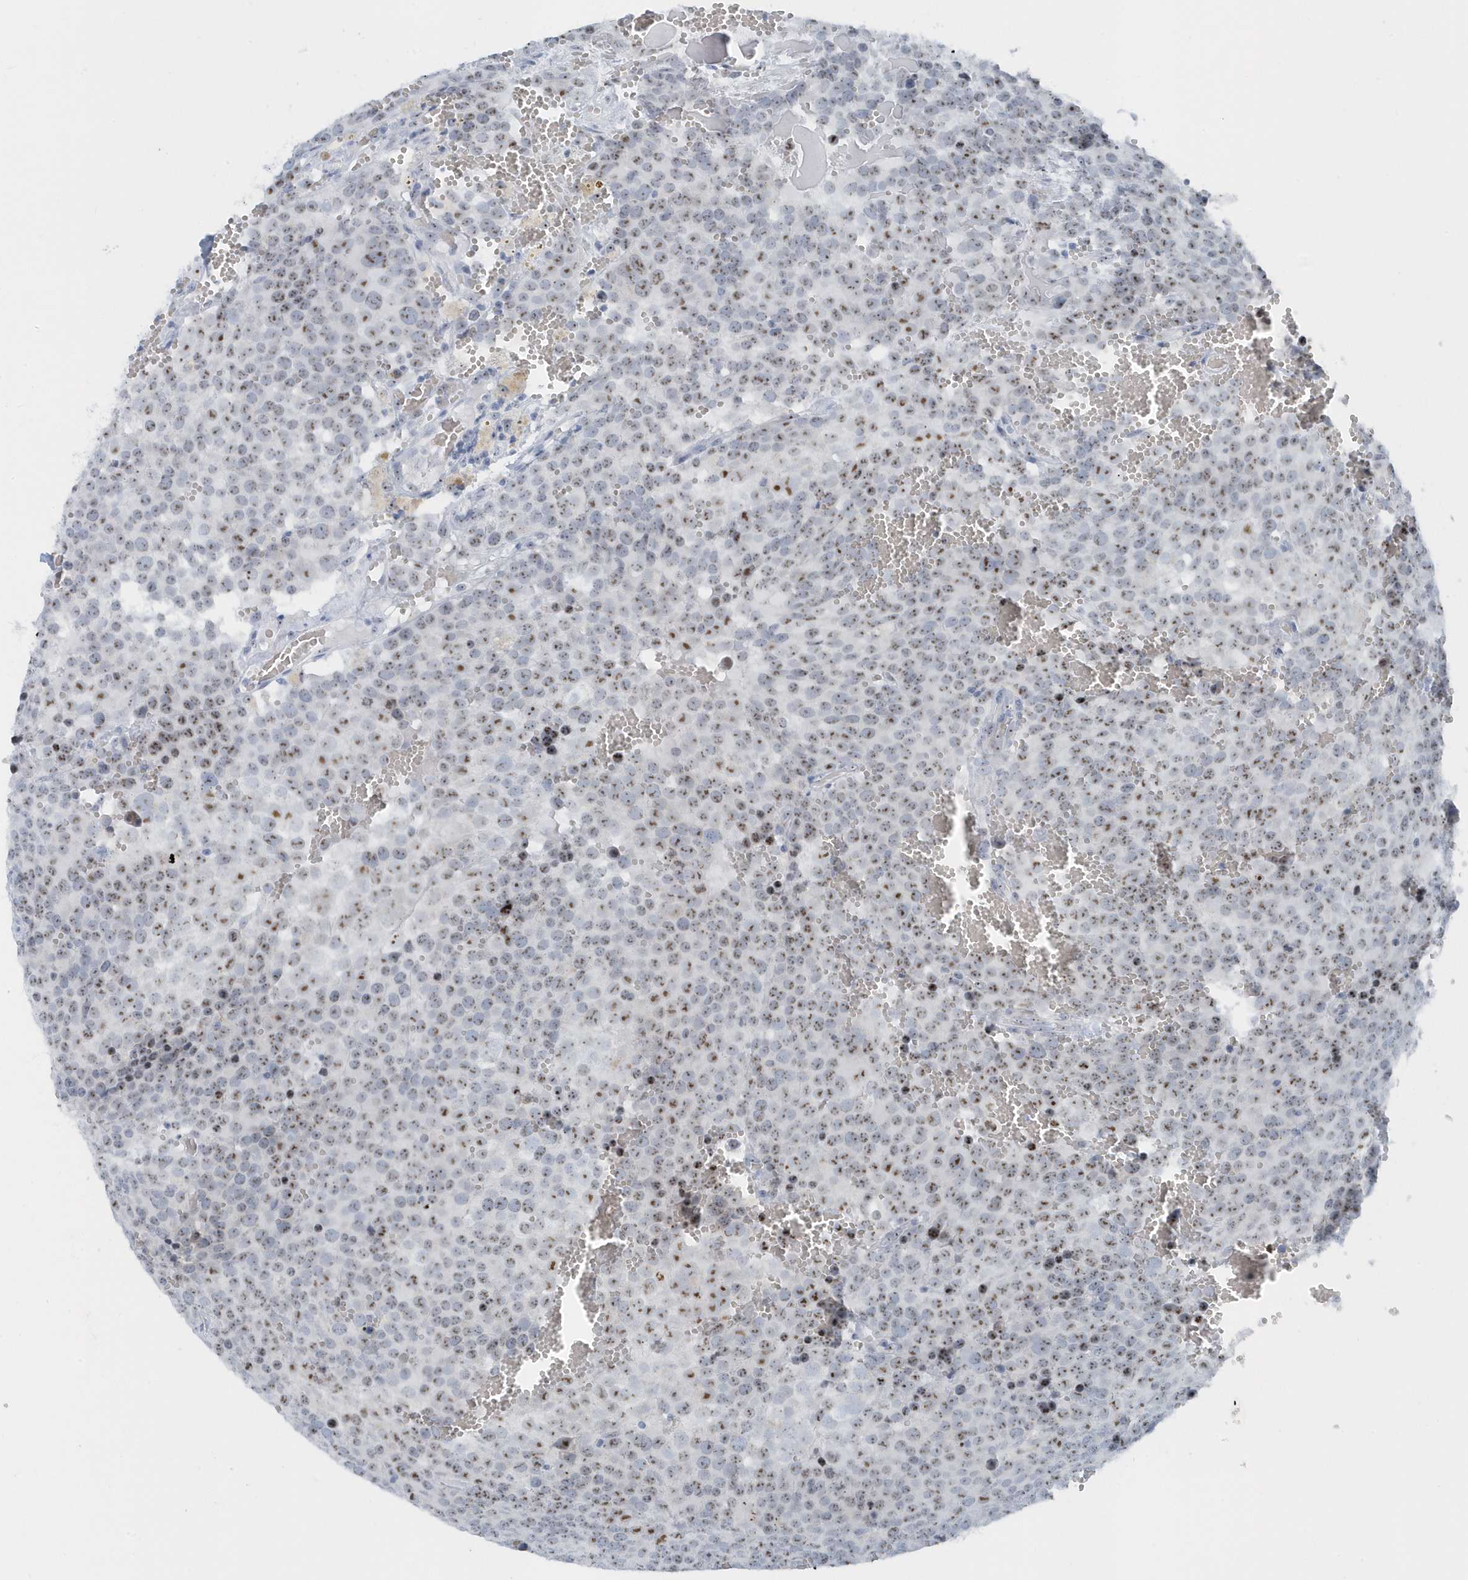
{"staining": {"intensity": "moderate", "quantity": ">75%", "location": "nuclear"}, "tissue": "testis cancer", "cell_type": "Tumor cells", "image_type": "cancer", "snomed": [{"axis": "morphology", "description": "Seminoma, NOS"}, {"axis": "topography", "description": "Testis"}], "caption": "Immunohistochemical staining of human testis seminoma demonstrates medium levels of moderate nuclear protein positivity in about >75% of tumor cells.", "gene": "RPF2", "patient": {"sex": "male", "age": 71}}